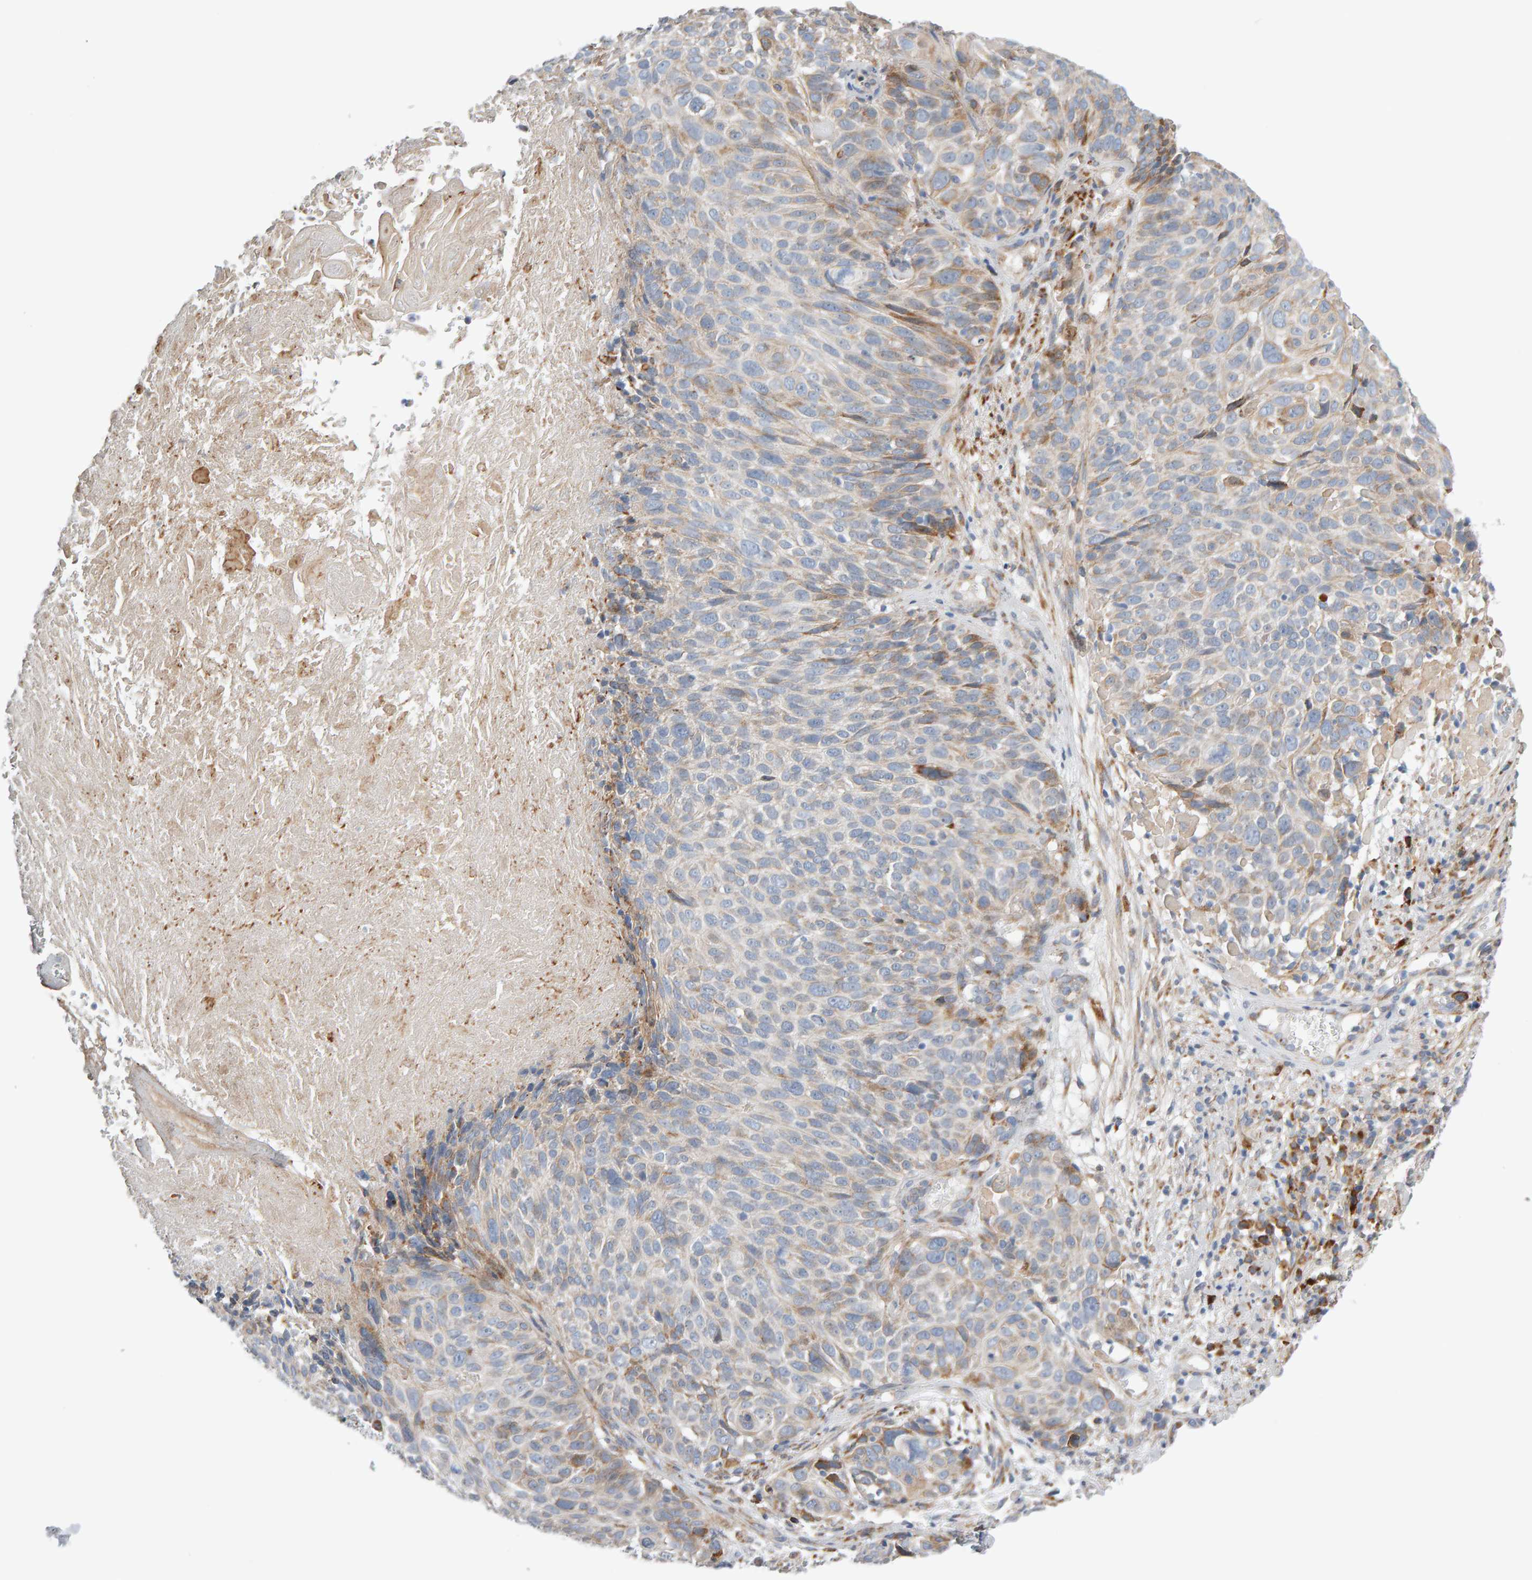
{"staining": {"intensity": "weak", "quantity": "25%-75%", "location": "cytoplasmic/membranous"}, "tissue": "cervical cancer", "cell_type": "Tumor cells", "image_type": "cancer", "snomed": [{"axis": "morphology", "description": "Squamous cell carcinoma, NOS"}, {"axis": "topography", "description": "Cervix"}], "caption": "Protein staining by IHC exhibits weak cytoplasmic/membranous staining in about 25%-75% of tumor cells in cervical cancer.", "gene": "ENGASE", "patient": {"sex": "female", "age": 74}}